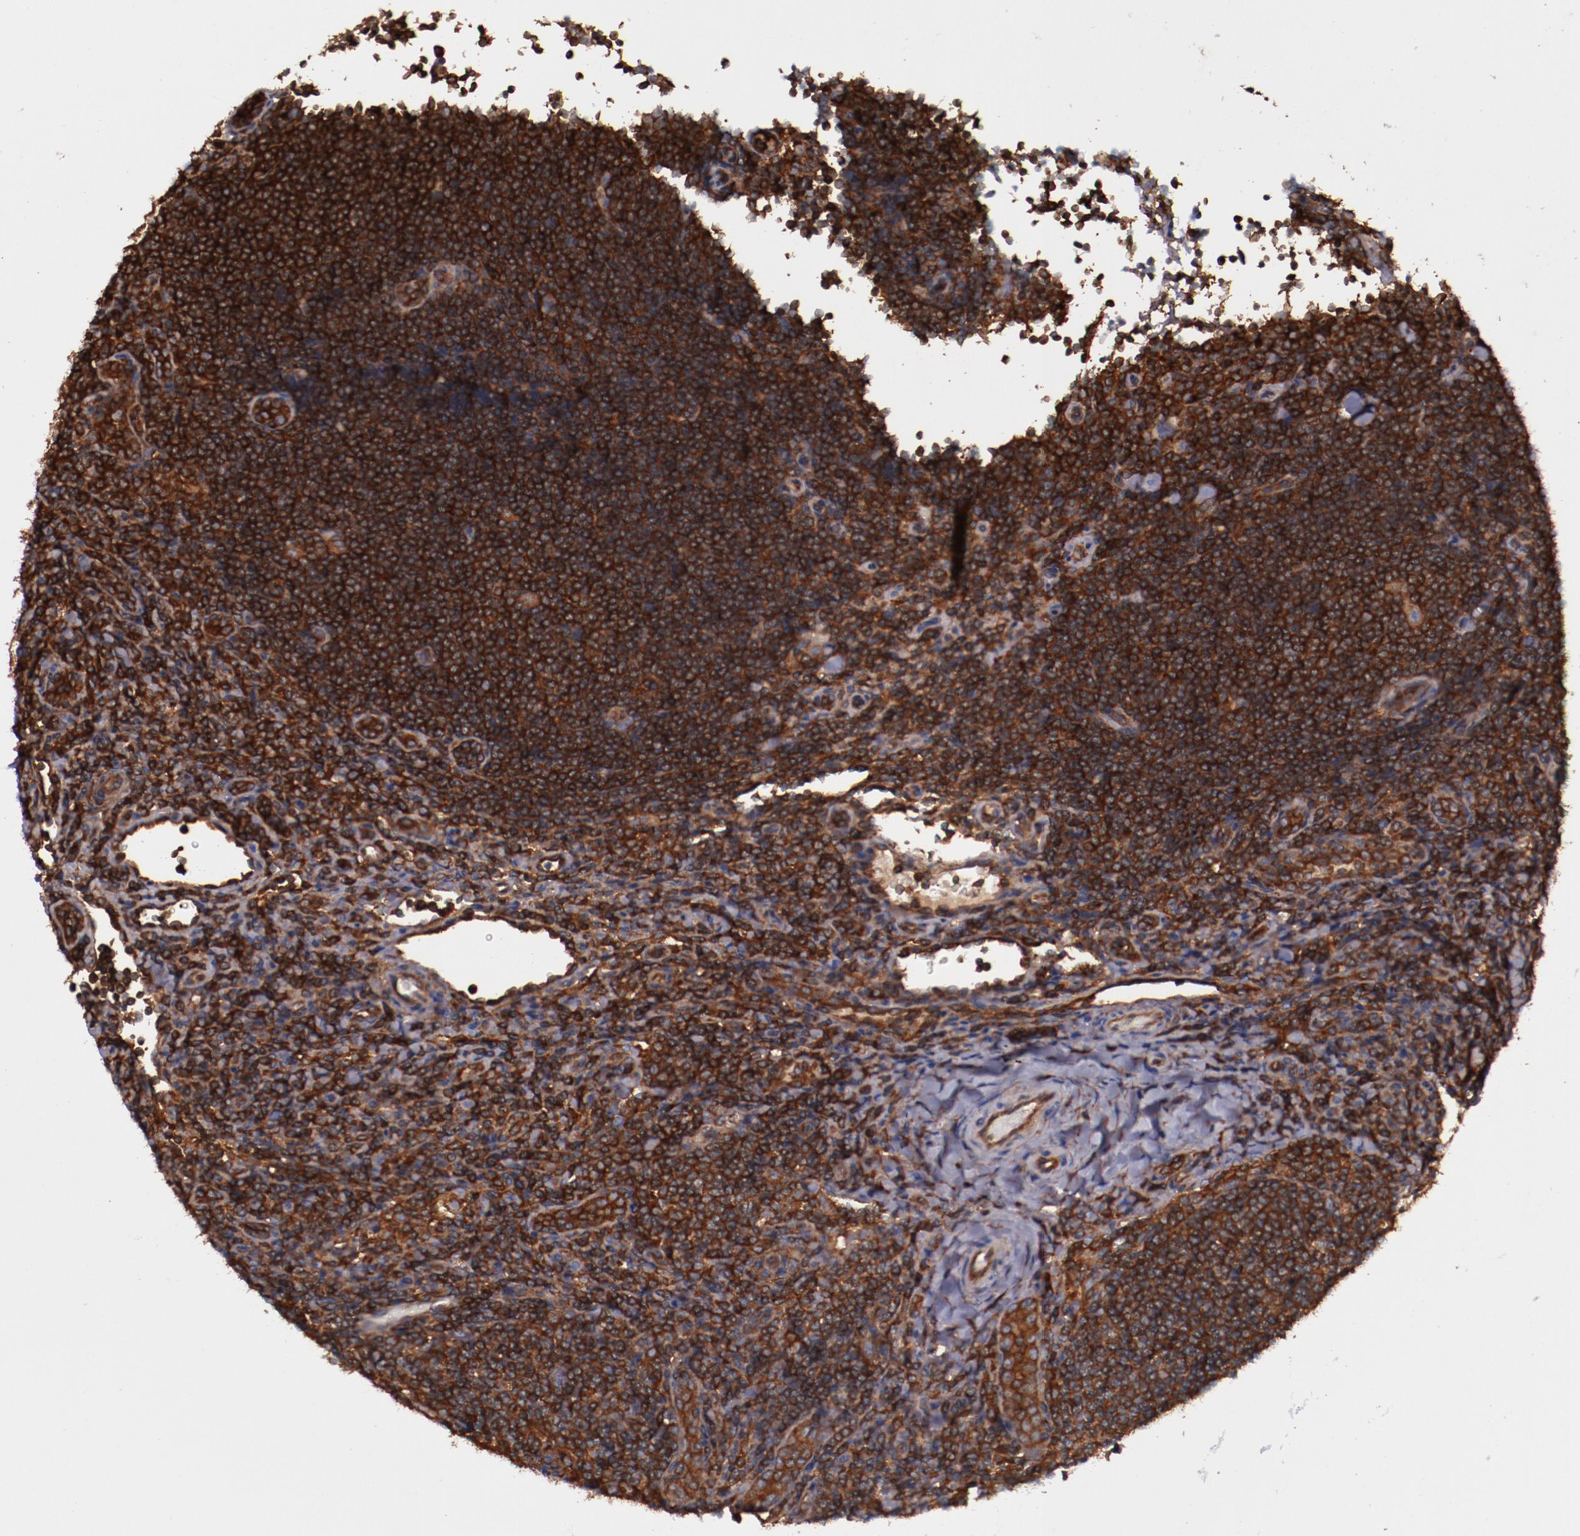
{"staining": {"intensity": "strong", "quantity": ">75%", "location": "cytoplasmic/membranous"}, "tissue": "lymphoma", "cell_type": "Tumor cells", "image_type": "cancer", "snomed": [{"axis": "morphology", "description": "Malignant lymphoma, non-Hodgkin's type, Low grade"}, {"axis": "topography", "description": "Lymph node"}], "caption": "About >75% of tumor cells in human lymphoma display strong cytoplasmic/membranous protein positivity as visualized by brown immunohistochemical staining.", "gene": "TMOD3", "patient": {"sex": "female", "age": 76}}